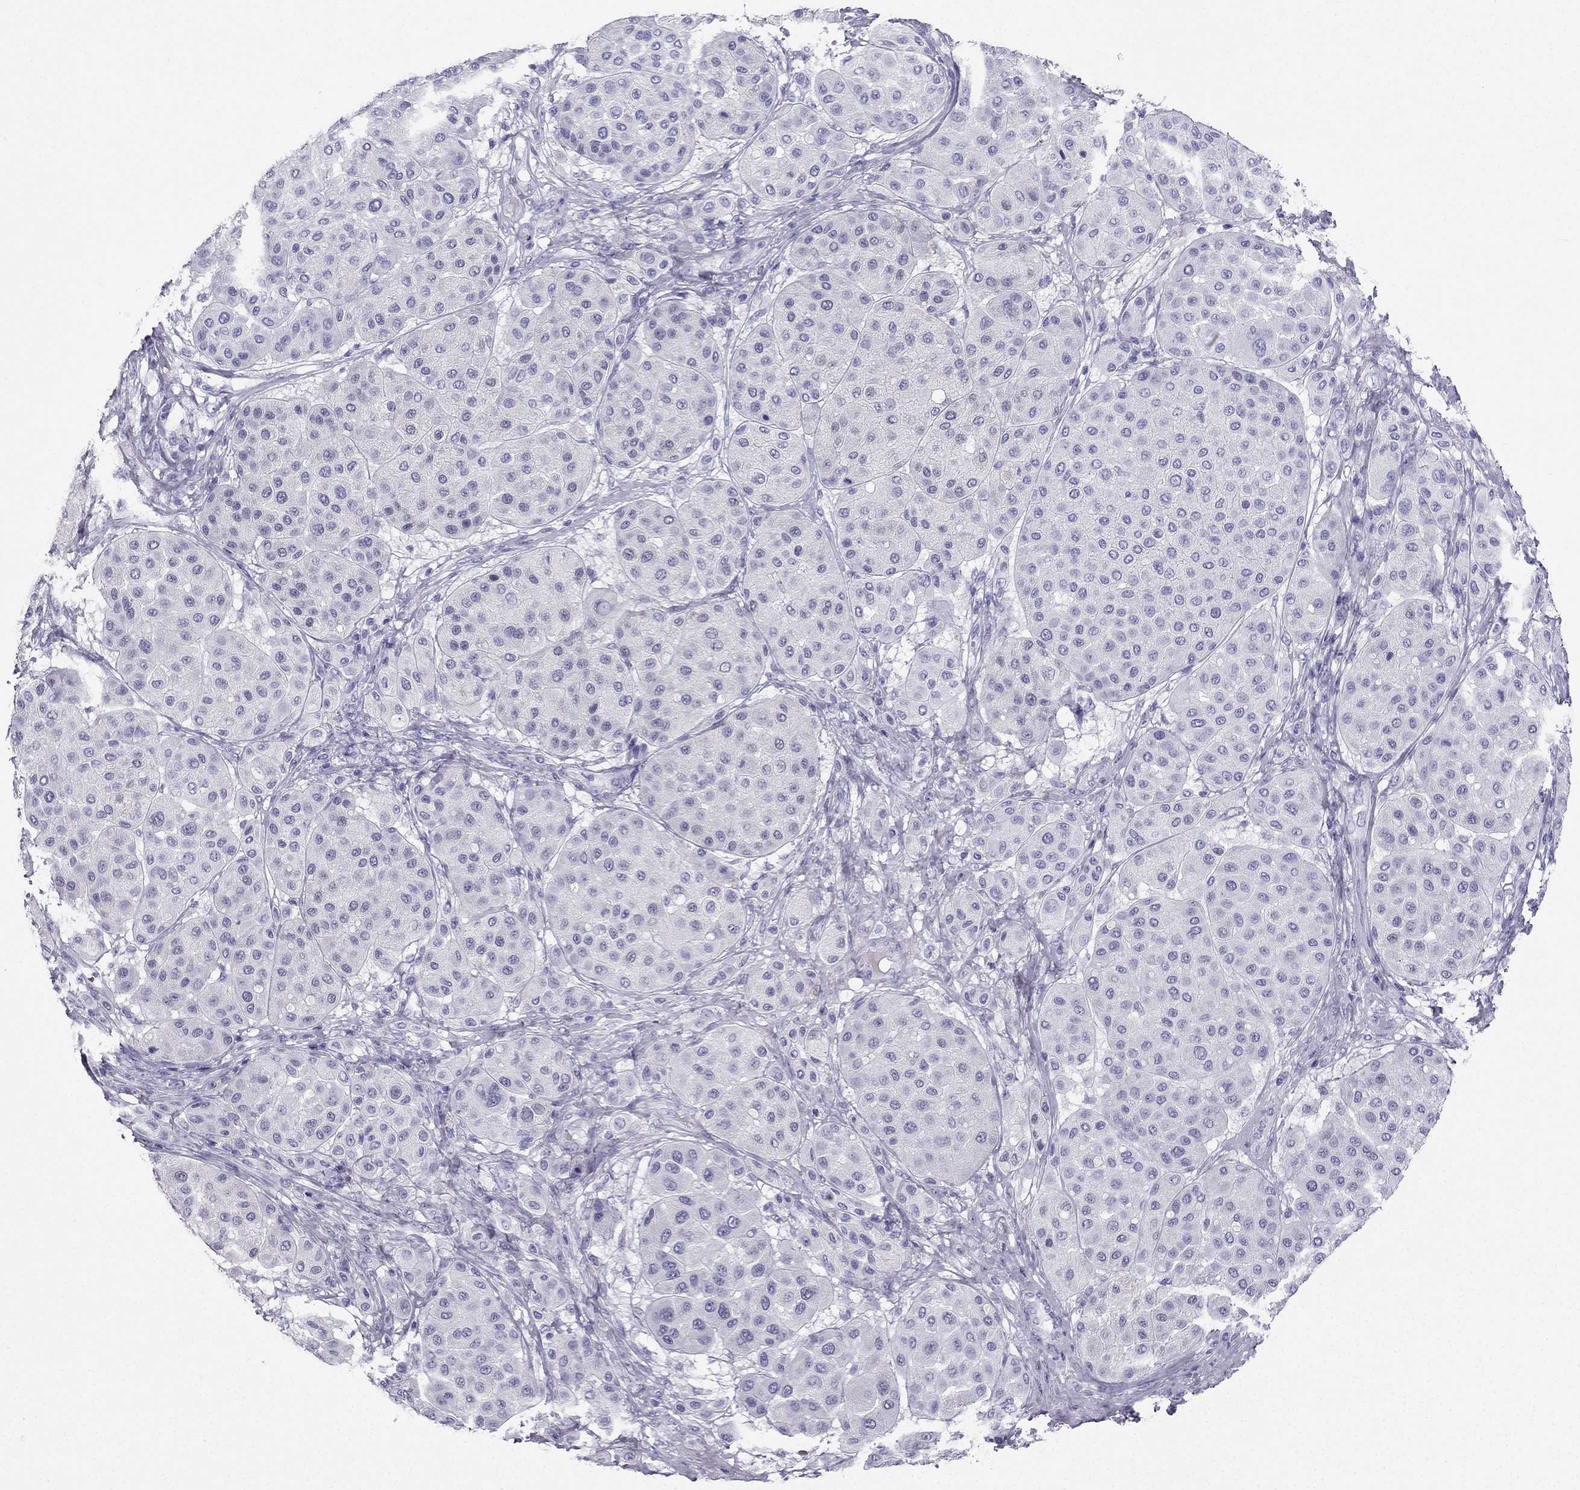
{"staining": {"intensity": "negative", "quantity": "none", "location": "none"}, "tissue": "melanoma", "cell_type": "Tumor cells", "image_type": "cancer", "snomed": [{"axis": "morphology", "description": "Malignant melanoma, Metastatic site"}, {"axis": "topography", "description": "Smooth muscle"}], "caption": "This is a image of immunohistochemistry staining of melanoma, which shows no expression in tumor cells.", "gene": "TFF3", "patient": {"sex": "male", "age": 41}}